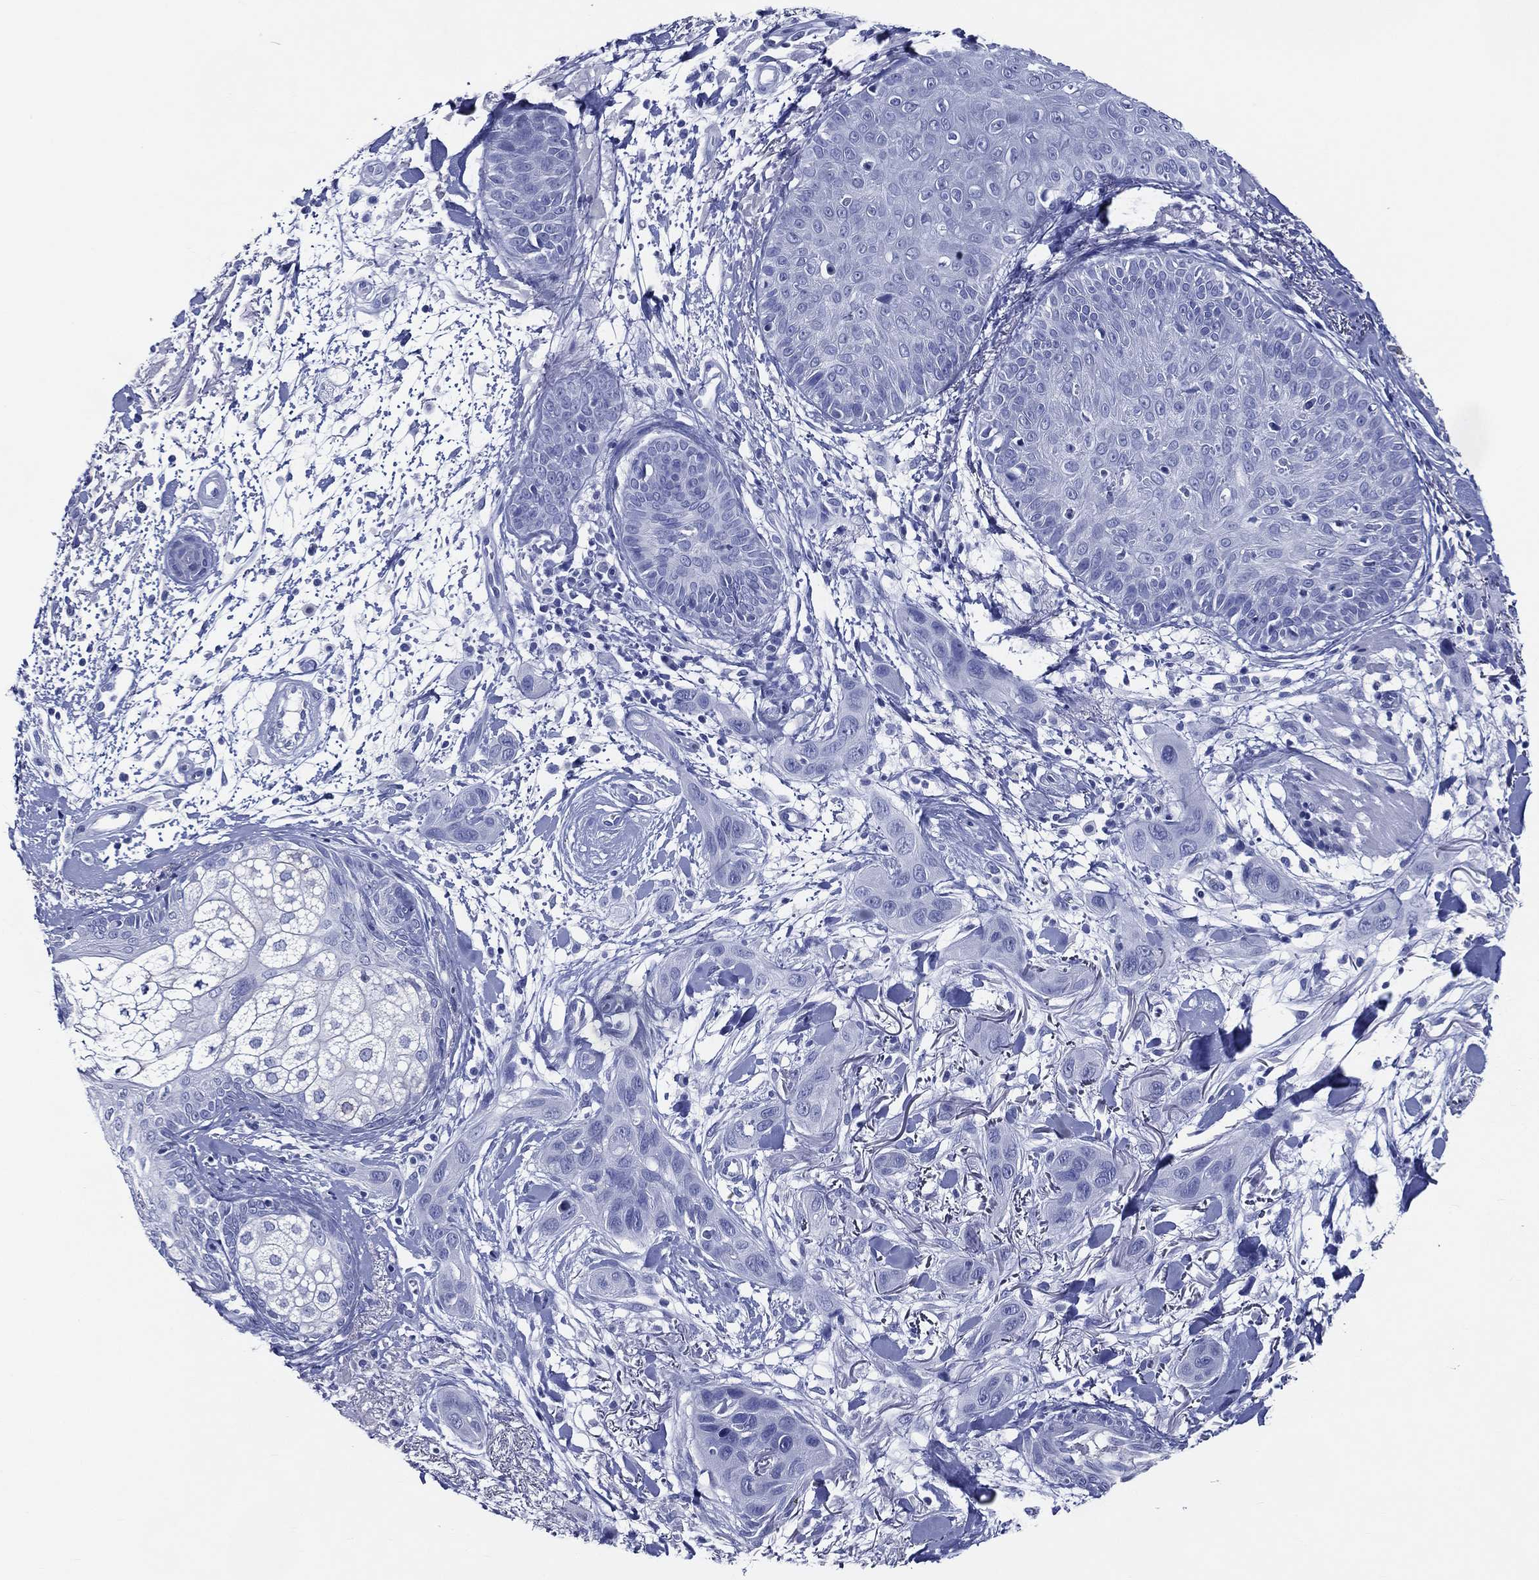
{"staining": {"intensity": "negative", "quantity": "none", "location": "none"}, "tissue": "skin cancer", "cell_type": "Tumor cells", "image_type": "cancer", "snomed": [{"axis": "morphology", "description": "Squamous cell carcinoma, NOS"}, {"axis": "topography", "description": "Skin"}], "caption": "Squamous cell carcinoma (skin) was stained to show a protein in brown. There is no significant staining in tumor cells. Nuclei are stained in blue.", "gene": "ACE2", "patient": {"sex": "male", "age": 78}}